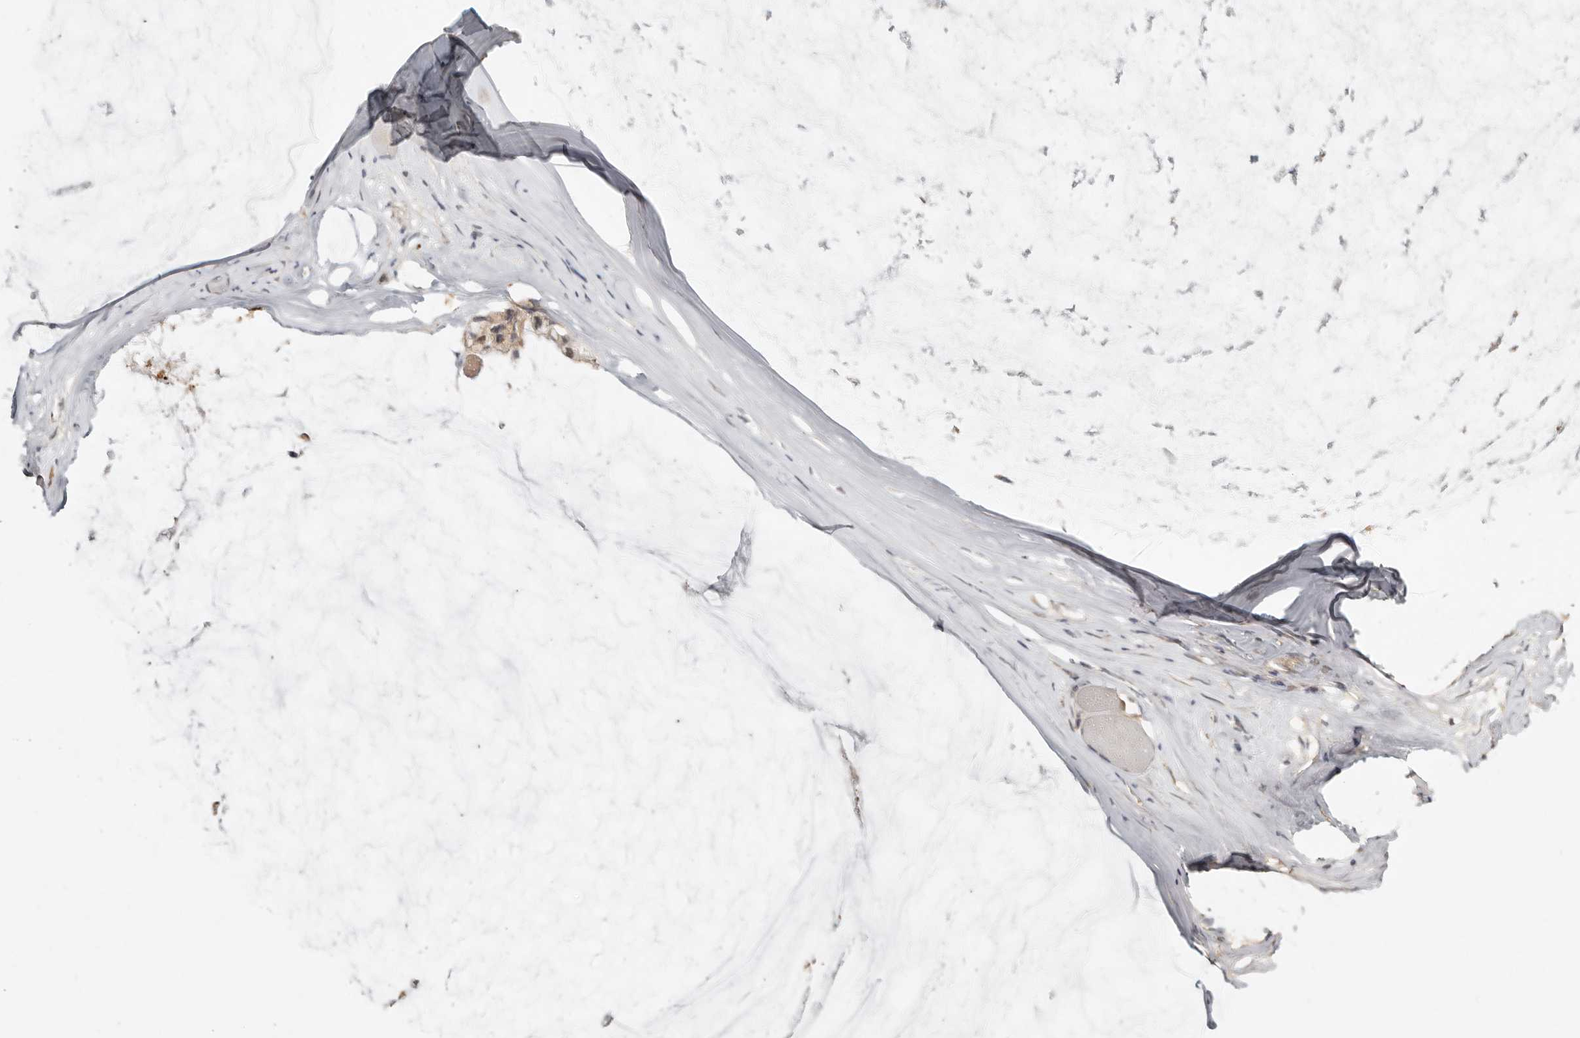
{"staining": {"intensity": "weak", "quantity": ">75%", "location": "cytoplasmic/membranous"}, "tissue": "ovarian cancer", "cell_type": "Tumor cells", "image_type": "cancer", "snomed": [{"axis": "morphology", "description": "Cystadenocarcinoma, mucinous, NOS"}, {"axis": "topography", "description": "Ovary"}], "caption": "Immunohistochemistry (IHC) photomicrograph of neoplastic tissue: ovarian cancer (mucinous cystadenocarcinoma) stained using immunohistochemistry reveals low levels of weak protein expression localized specifically in the cytoplasmic/membranous of tumor cells, appearing as a cytoplasmic/membranous brown color.", "gene": "PSMA5", "patient": {"sex": "female", "age": 39}}